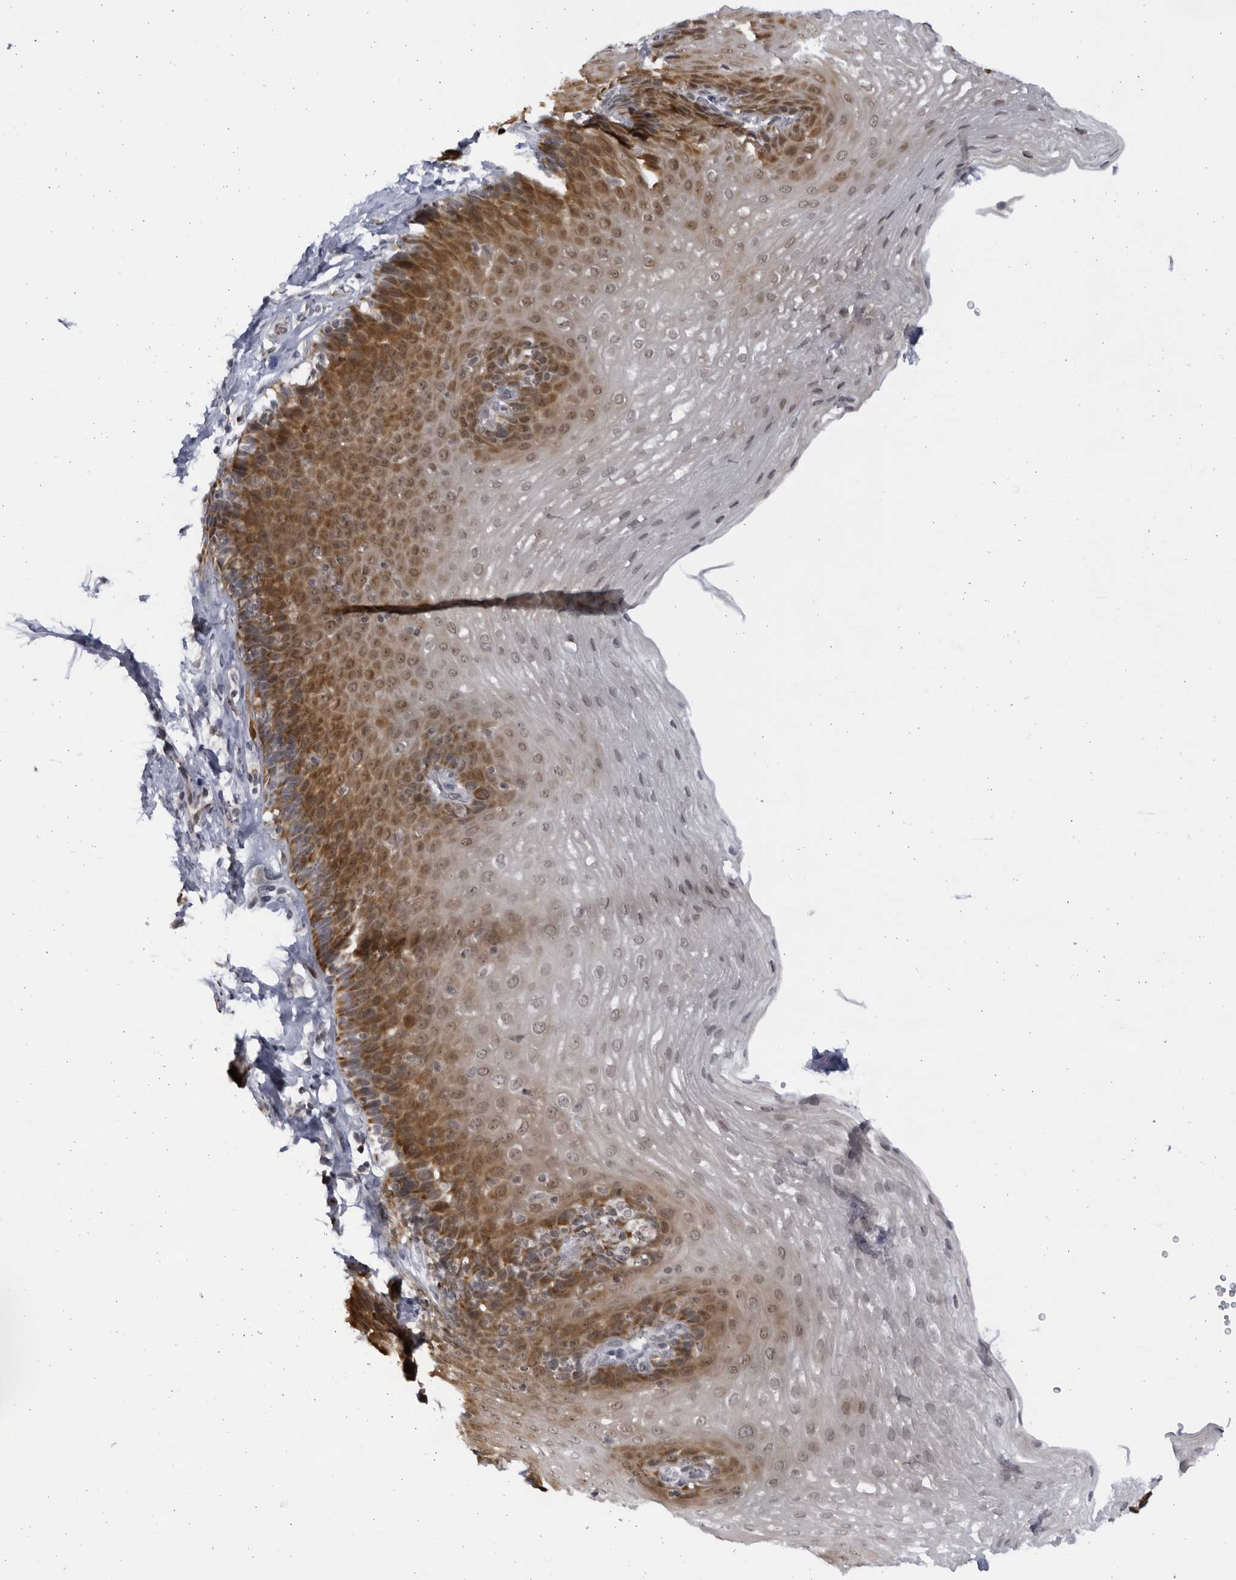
{"staining": {"intensity": "moderate", "quantity": ">75%", "location": "cytoplasmic/membranous,nuclear"}, "tissue": "esophagus", "cell_type": "Squamous epithelial cells", "image_type": "normal", "snomed": [{"axis": "morphology", "description": "Normal tissue, NOS"}, {"axis": "topography", "description": "Esophagus"}], "caption": "Immunohistochemistry (DAB) staining of normal human esophagus reveals moderate cytoplasmic/membranous,nuclear protein expression in about >75% of squamous epithelial cells. (IHC, brightfield microscopy, high magnification).", "gene": "SLC25A22", "patient": {"sex": "female", "age": 66}}